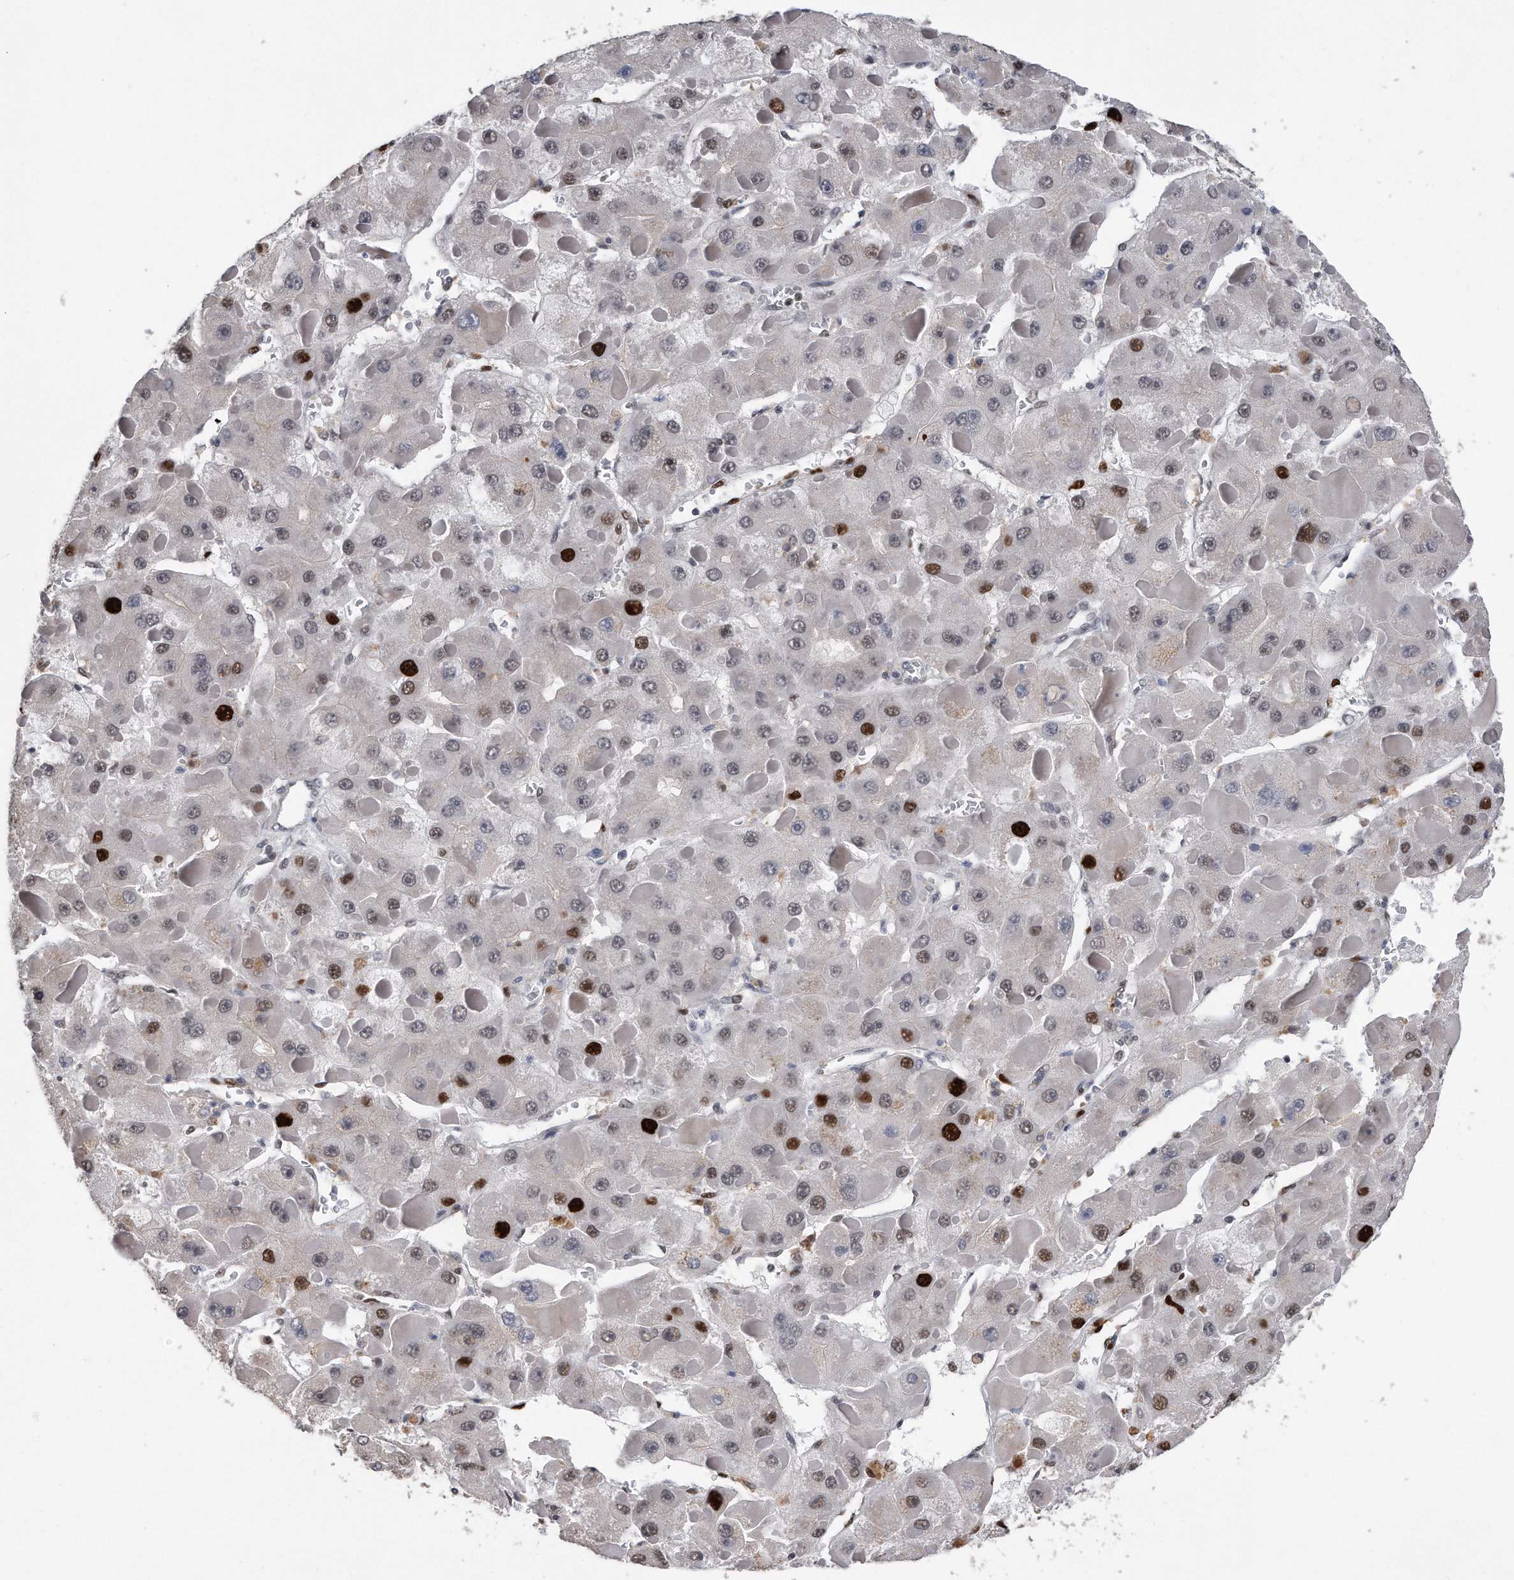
{"staining": {"intensity": "strong", "quantity": "<25%", "location": "nuclear"}, "tissue": "liver cancer", "cell_type": "Tumor cells", "image_type": "cancer", "snomed": [{"axis": "morphology", "description": "Carcinoma, Hepatocellular, NOS"}, {"axis": "topography", "description": "Liver"}], "caption": "Immunohistochemical staining of hepatocellular carcinoma (liver) demonstrates medium levels of strong nuclear expression in about <25% of tumor cells. (DAB (3,3'-diaminobenzidine) = brown stain, brightfield microscopy at high magnification).", "gene": "PCNA", "patient": {"sex": "female", "age": 73}}